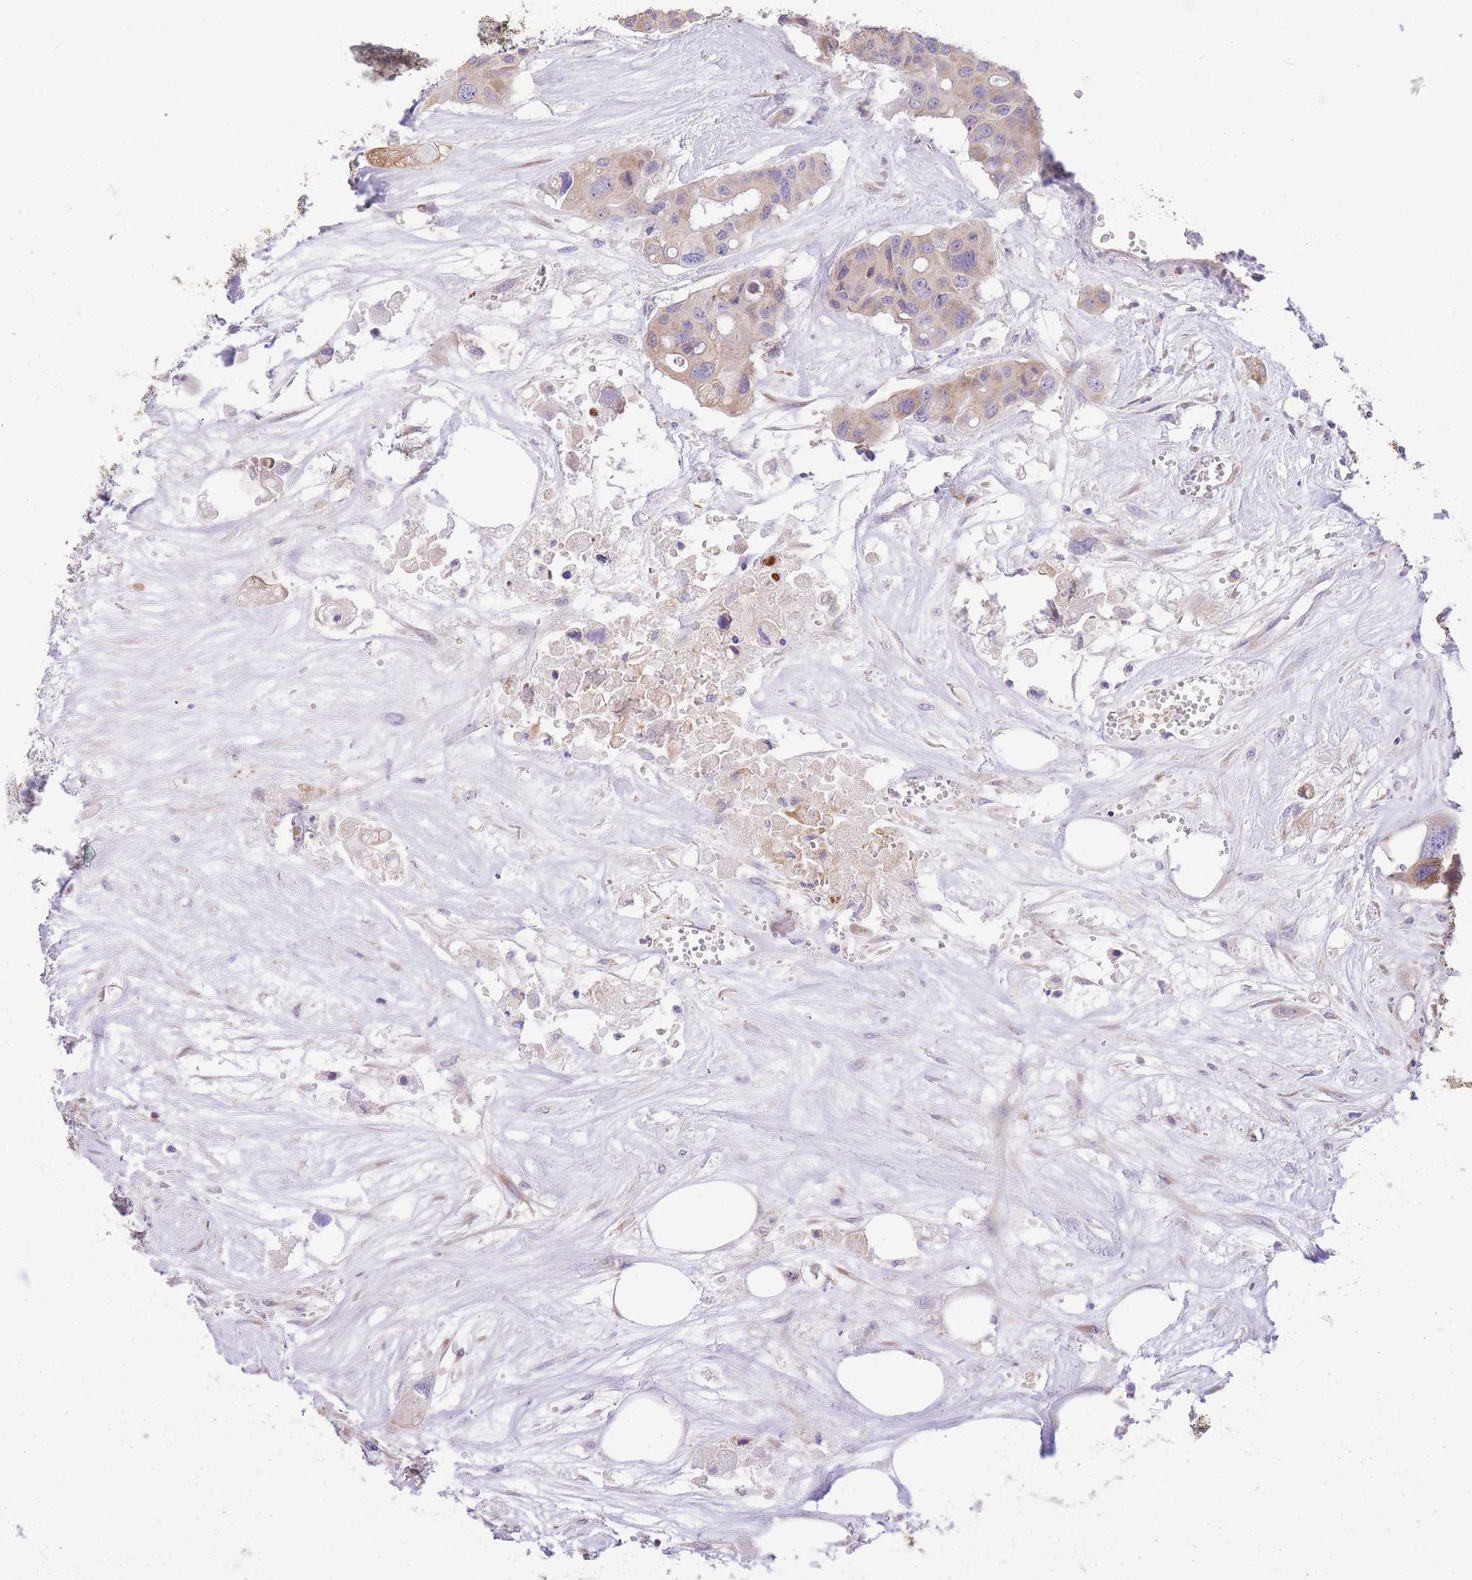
{"staining": {"intensity": "weak", "quantity": "<25%", "location": "cytoplasmic/membranous"}, "tissue": "colorectal cancer", "cell_type": "Tumor cells", "image_type": "cancer", "snomed": [{"axis": "morphology", "description": "Adenocarcinoma, NOS"}, {"axis": "topography", "description": "Colon"}], "caption": "Colorectal adenocarcinoma was stained to show a protein in brown. There is no significant expression in tumor cells.", "gene": "TOPAZ1", "patient": {"sex": "male", "age": 77}}